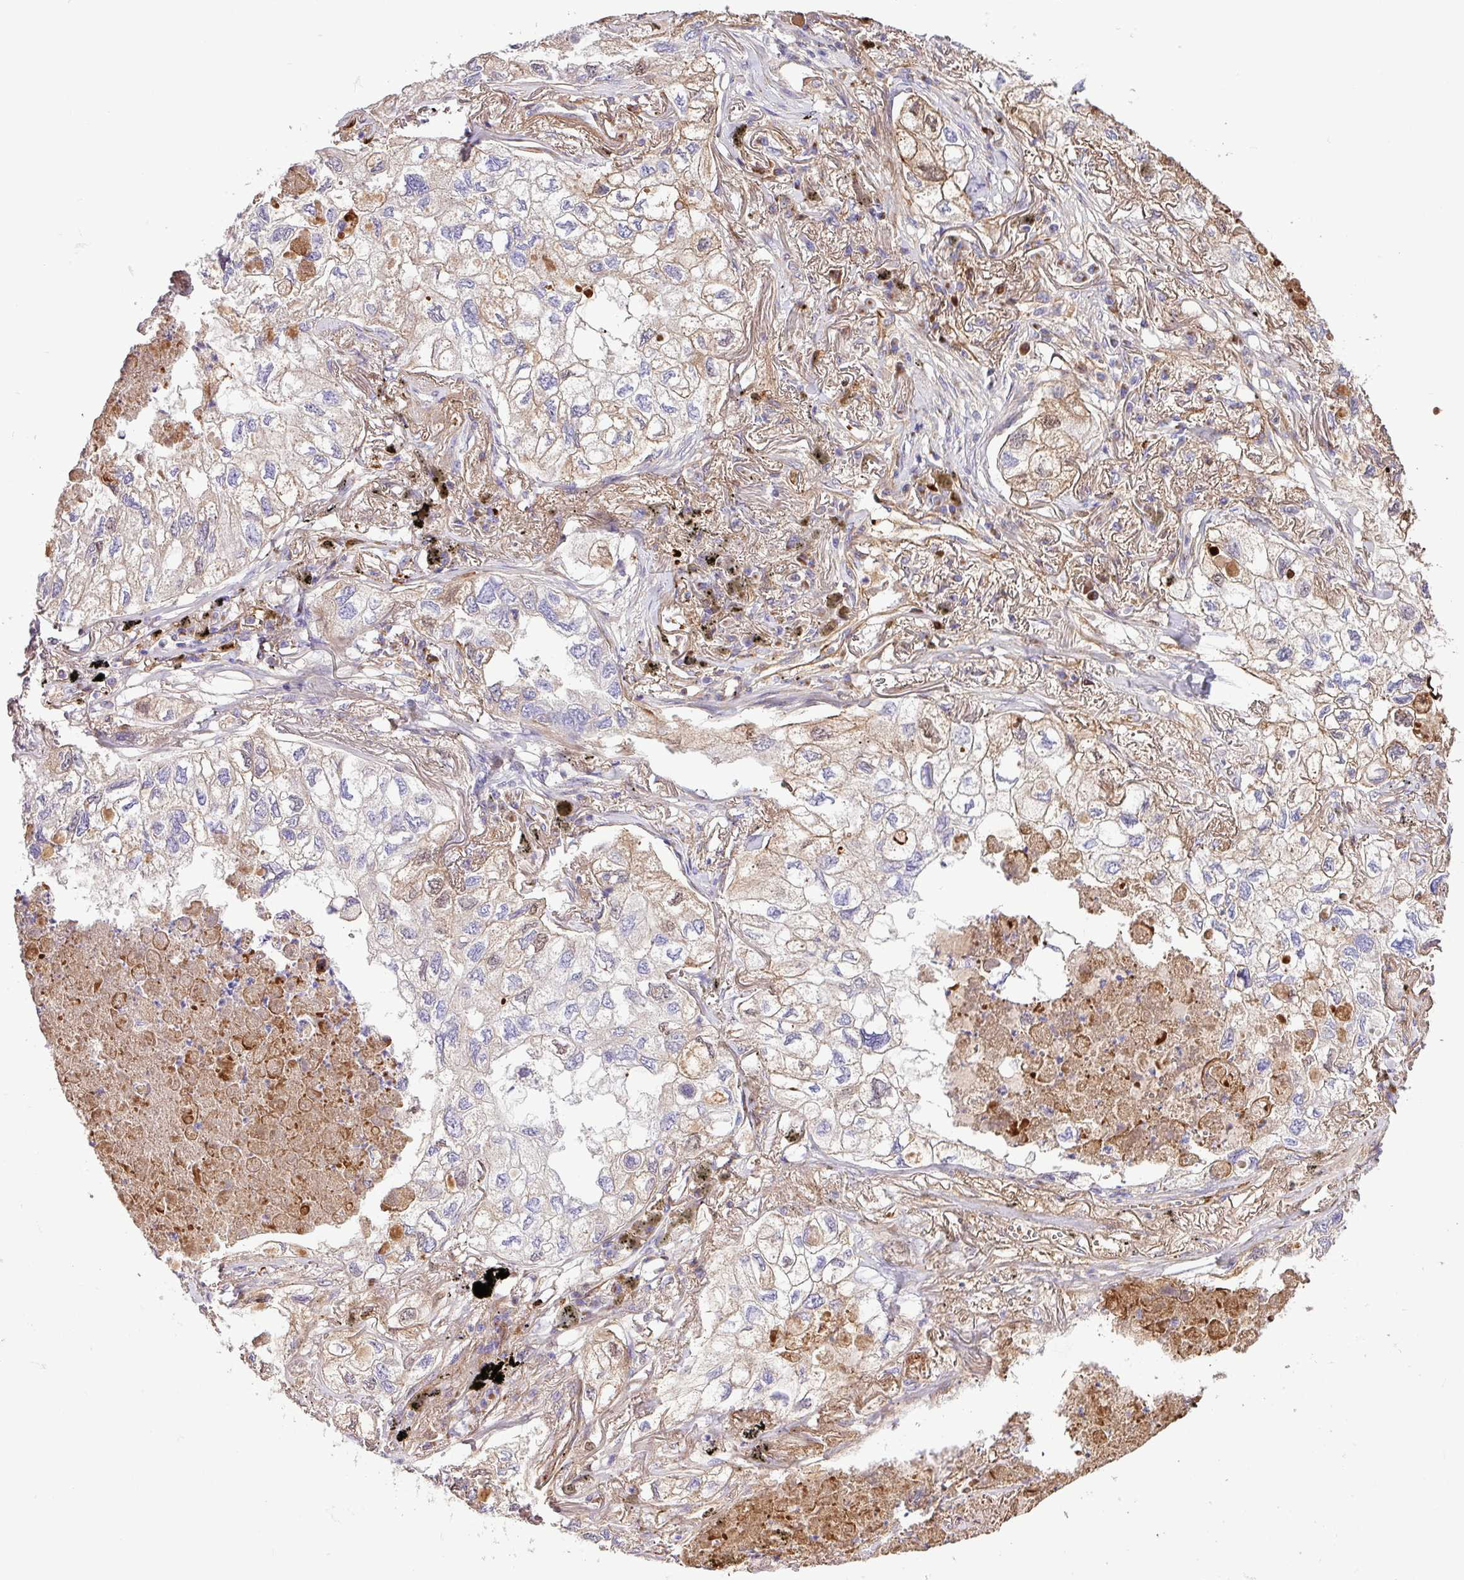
{"staining": {"intensity": "weak", "quantity": "25%-75%", "location": "cytoplasmic/membranous"}, "tissue": "lung cancer", "cell_type": "Tumor cells", "image_type": "cancer", "snomed": [{"axis": "morphology", "description": "Adenocarcinoma, NOS"}, {"axis": "topography", "description": "Lung"}], "caption": "High-magnification brightfield microscopy of lung cancer stained with DAB (brown) and counterstained with hematoxylin (blue). tumor cells exhibit weak cytoplasmic/membranous staining is seen in about25%-75% of cells. The protein is stained brown, and the nuclei are stained in blue (DAB (3,3'-diaminobenzidine) IHC with brightfield microscopy, high magnification).", "gene": "CTXN2", "patient": {"sex": "male", "age": 65}}